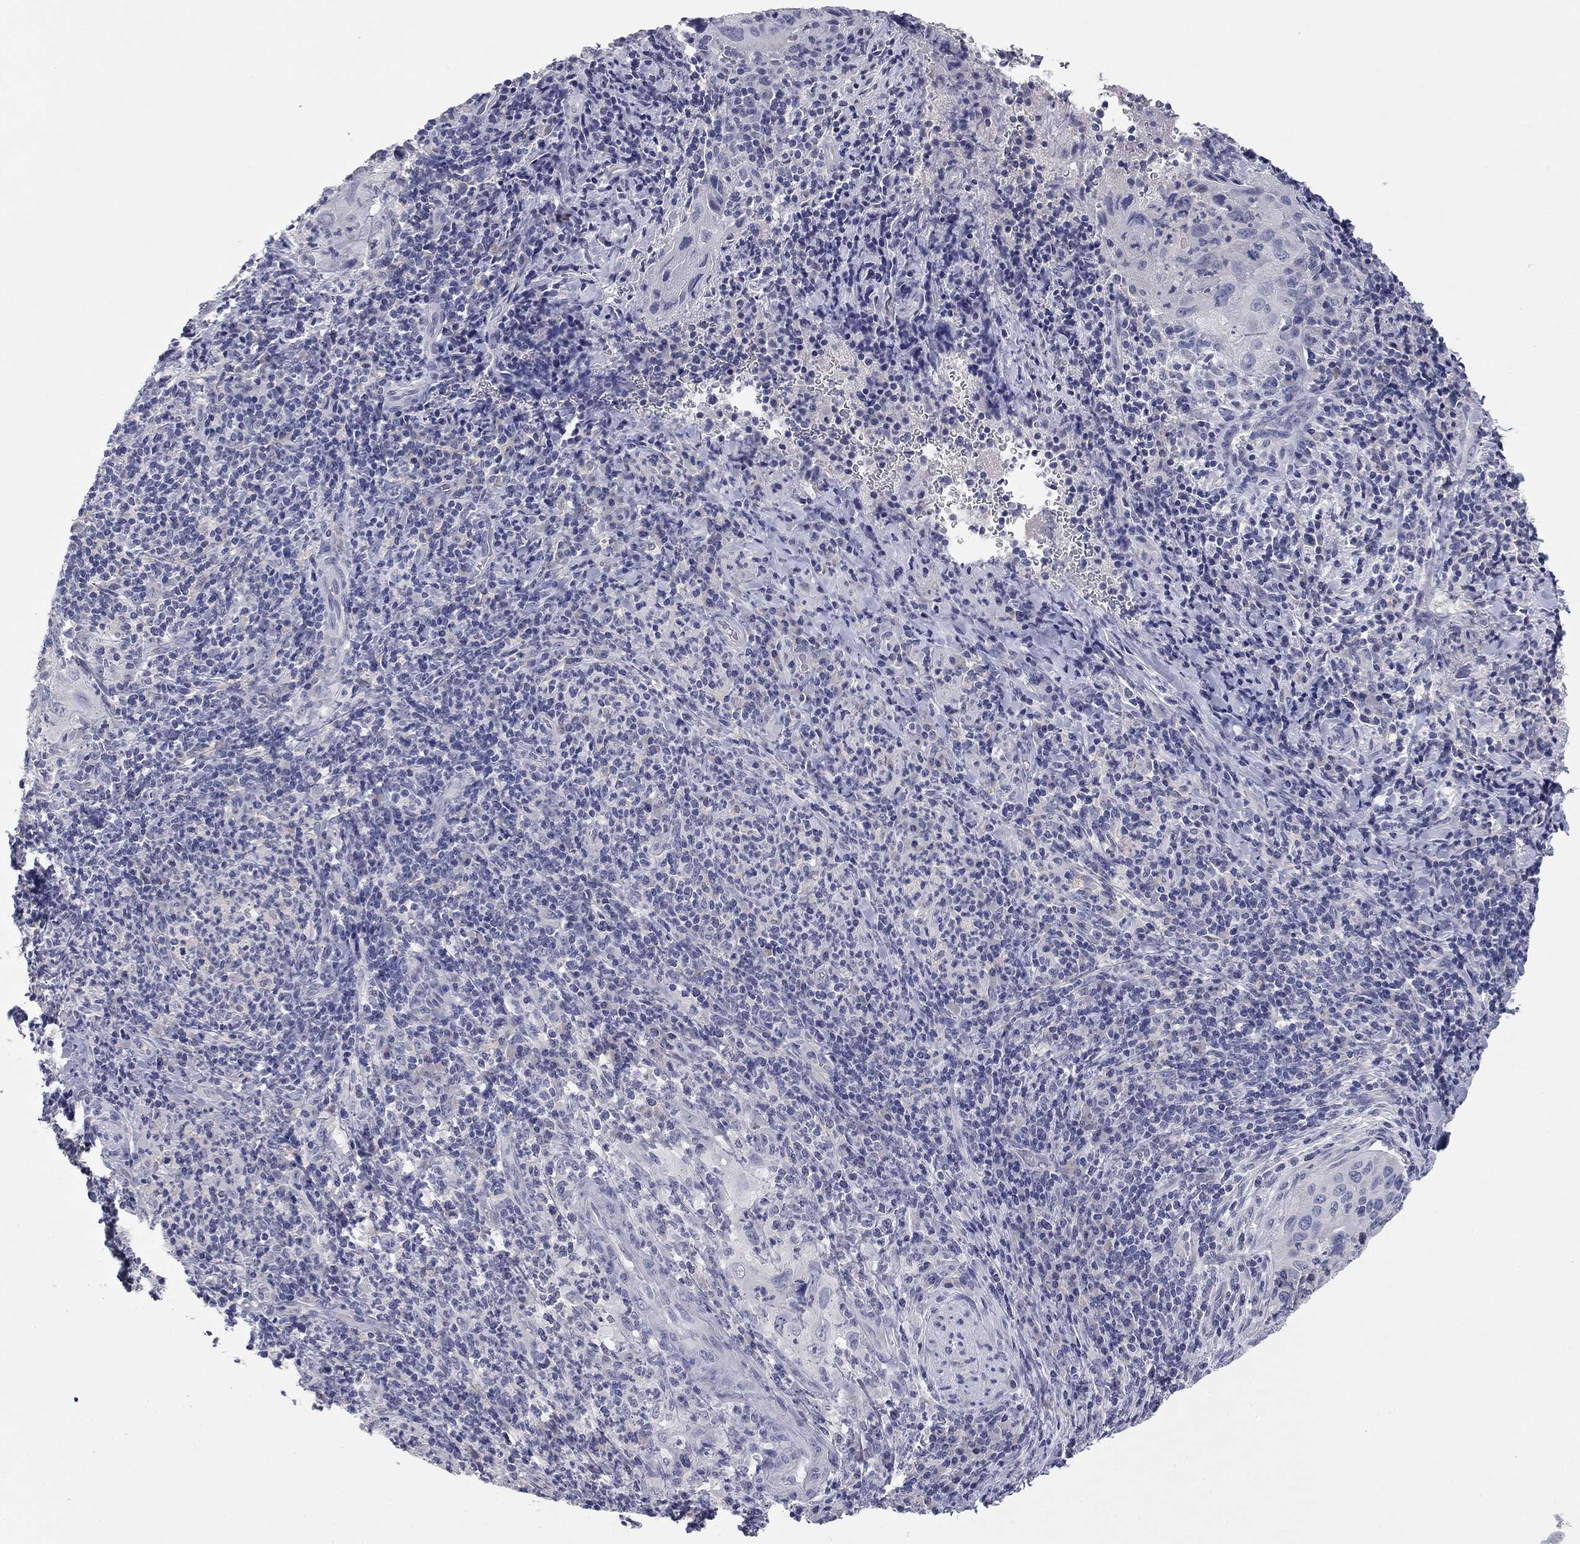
{"staining": {"intensity": "negative", "quantity": "none", "location": "none"}, "tissue": "cervical cancer", "cell_type": "Tumor cells", "image_type": "cancer", "snomed": [{"axis": "morphology", "description": "Squamous cell carcinoma, NOS"}, {"axis": "topography", "description": "Cervix"}], "caption": "Immunohistochemistry of squamous cell carcinoma (cervical) demonstrates no expression in tumor cells. (DAB (3,3'-diaminobenzidine) immunohistochemistry with hematoxylin counter stain).", "gene": "CNTNAP4", "patient": {"sex": "female", "age": 26}}